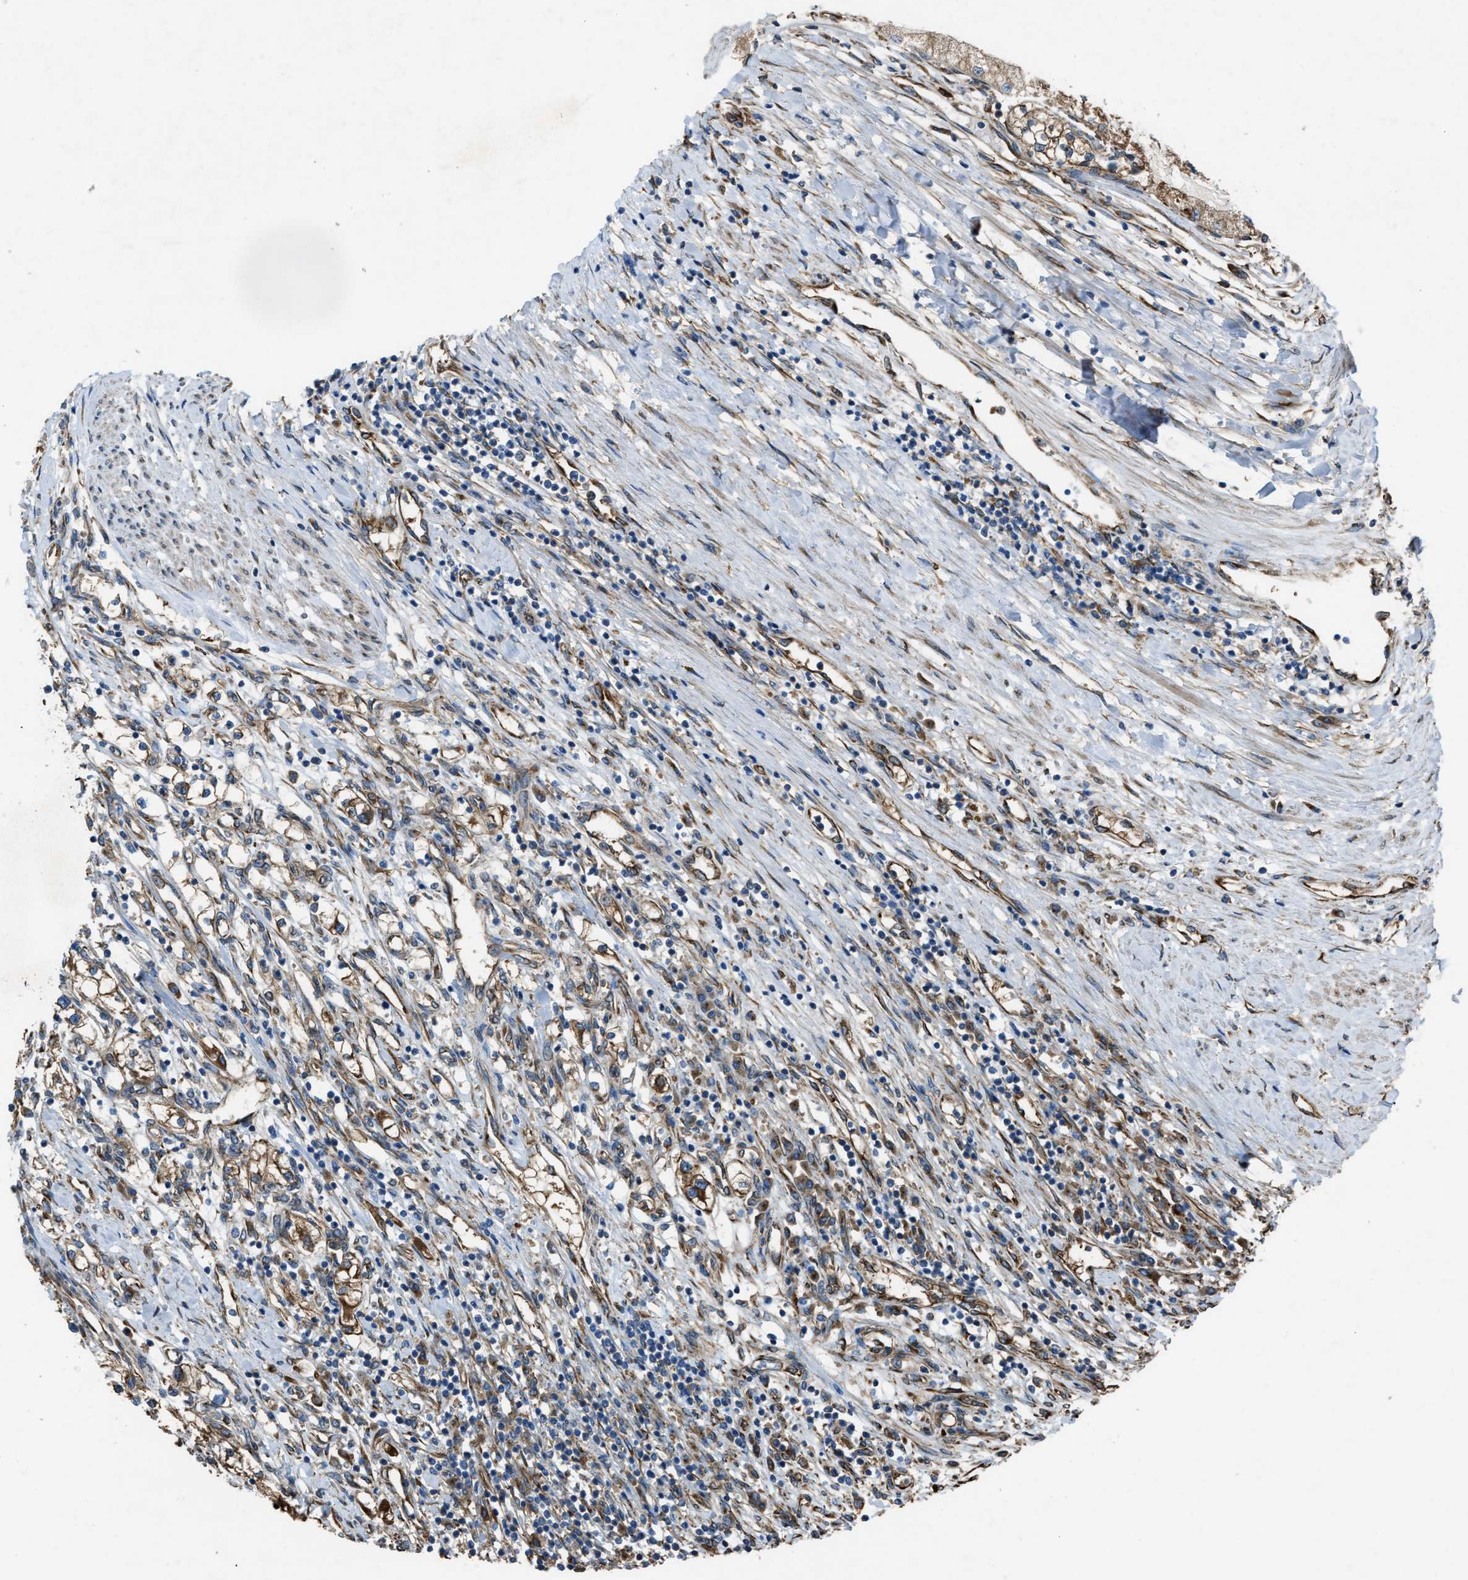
{"staining": {"intensity": "moderate", "quantity": ">75%", "location": "cytoplasmic/membranous"}, "tissue": "renal cancer", "cell_type": "Tumor cells", "image_type": "cancer", "snomed": [{"axis": "morphology", "description": "Adenocarcinoma, NOS"}, {"axis": "topography", "description": "Kidney"}], "caption": "A brown stain highlights moderate cytoplasmic/membranous positivity of a protein in adenocarcinoma (renal) tumor cells.", "gene": "TRPC1", "patient": {"sex": "male", "age": 68}}